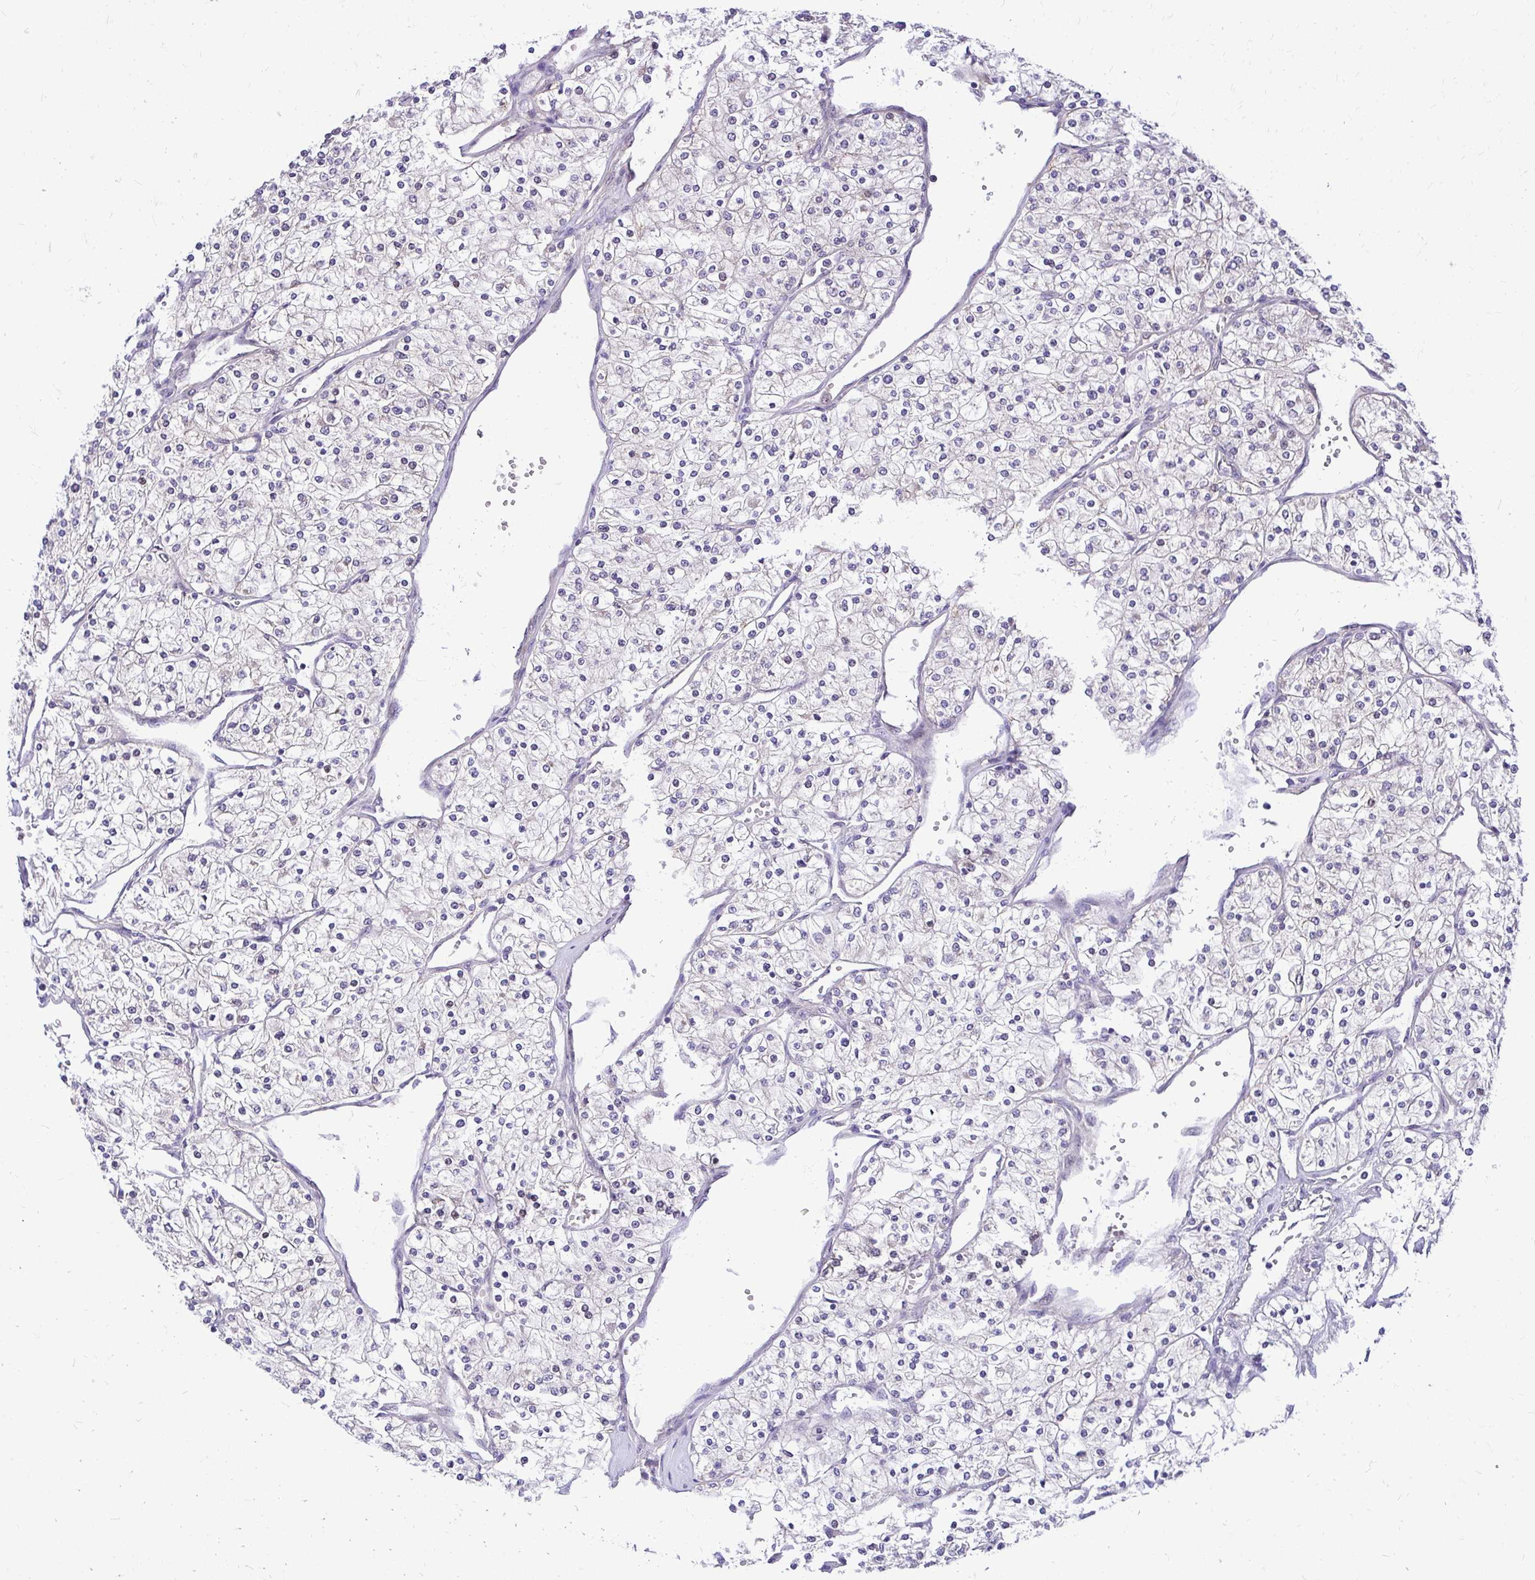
{"staining": {"intensity": "negative", "quantity": "none", "location": "none"}, "tissue": "renal cancer", "cell_type": "Tumor cells", "image_type": "cancer", "snomed": [{"axis": "morphology", "description": "Adenocarcinoma, NOS"}, {"axis": "topography", "description": "Kidney"}], "caption": "Adenocarcinoma (renal) stained for a protein using IHC demonstrates no positivity tumor cells.", "gene": "NIFK", "patient": {"sex": "male", "age": 80}}